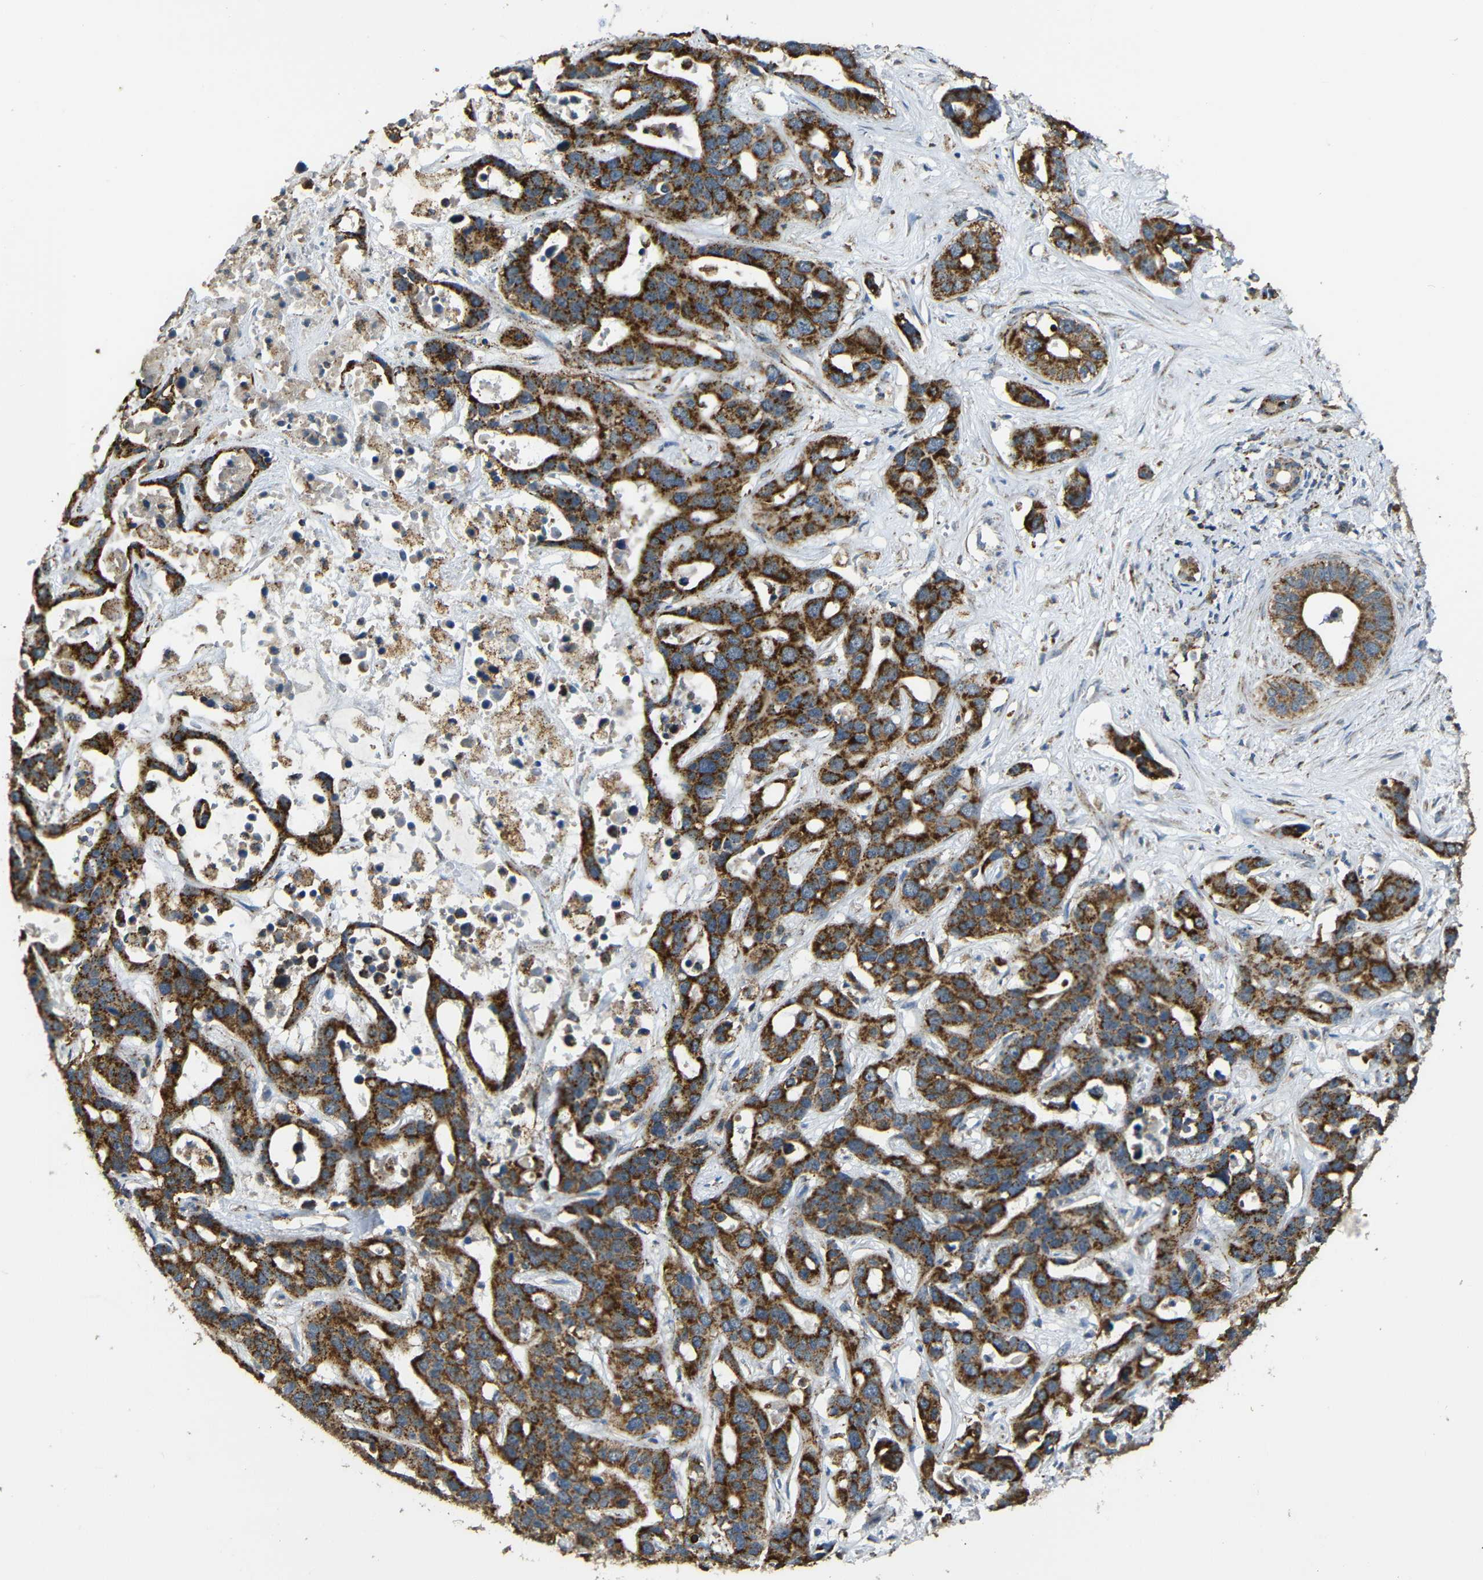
{"staining": {"intensity": "strong", "quantity": ">75%", "location": "cytoplasmic/membranous"}, "tissue": "liver cancer", "cell_type": "Tumor cells", "image_type": "cancer", "snomed": [{"axis": "morphology", "description": "Cholangiocarcinoma"}, {"axis": "topography", "description": "Liver"}], "caption": "Immunohistochemistry (IHC) staining of liver cancer, which displays high levels of strong cytoplasmic/membranous expression in about >75% of tumor cells indicating strong cytoplasmic/membranous protein expression. The staining was performed using DAB (brown) for protein detection and nuclei were counterstained in hematoxylin (blue).", "gene": "NR3C2", "patient": {"sex": "female", "age": 65}}